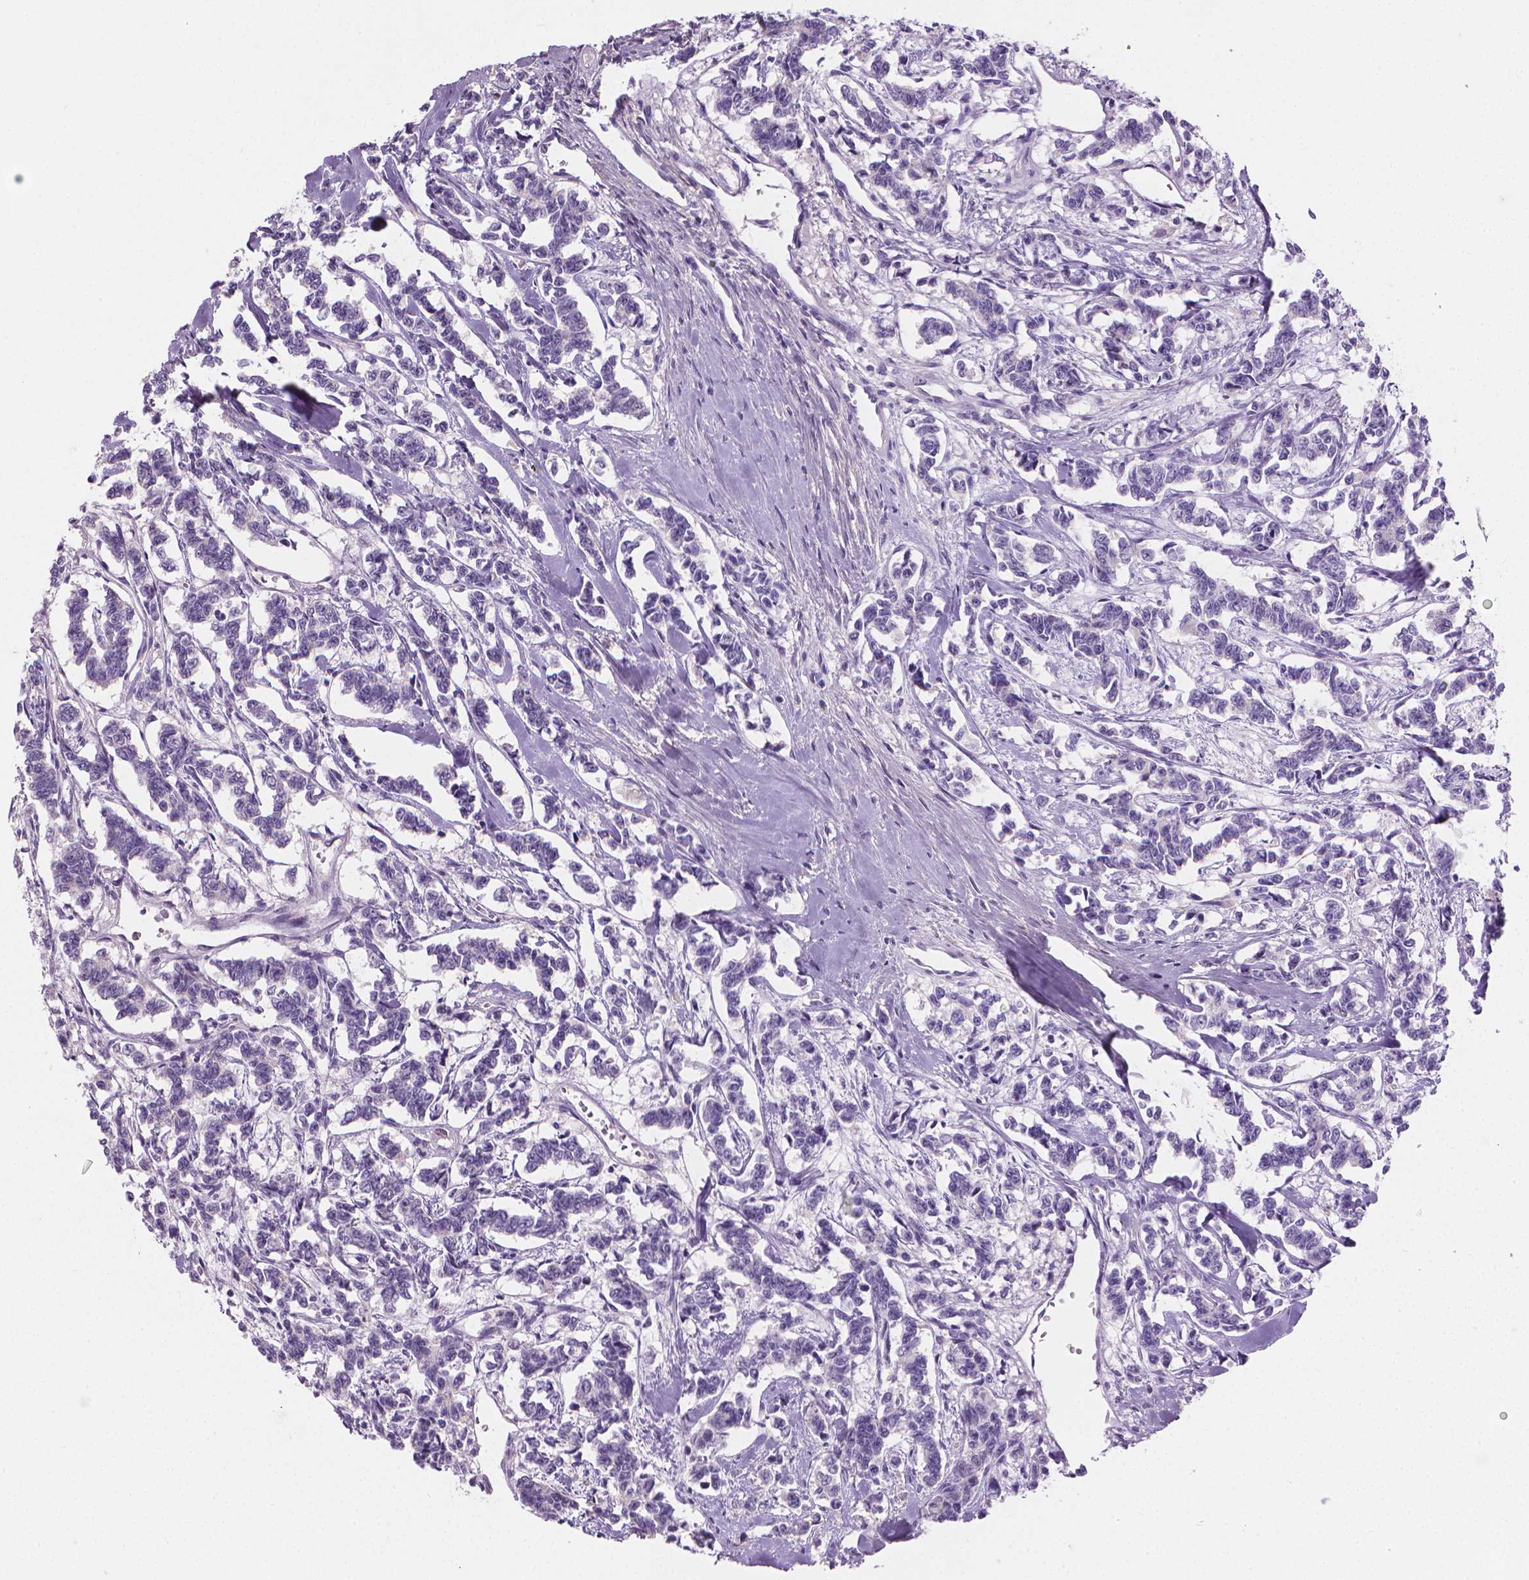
{"staining": {"intensity": "negative", "quantity": "none", "location": "none"}, "tissue": "carcinoid", "cell_type": "Tumor cells", "image_type": "cancer", "snomed": [{"axis": "morphology", "description": "Carcinoid, malignant, NOS"}, {"axis": "topography", "description": "Kidney"}], "caption": "Carcinoid (malignant) was stained to show a protein in brown. There is no significant staining in tumor cells.", "gene": "CABCOCO1", "patient": {"sex": "female", "age": 41}}